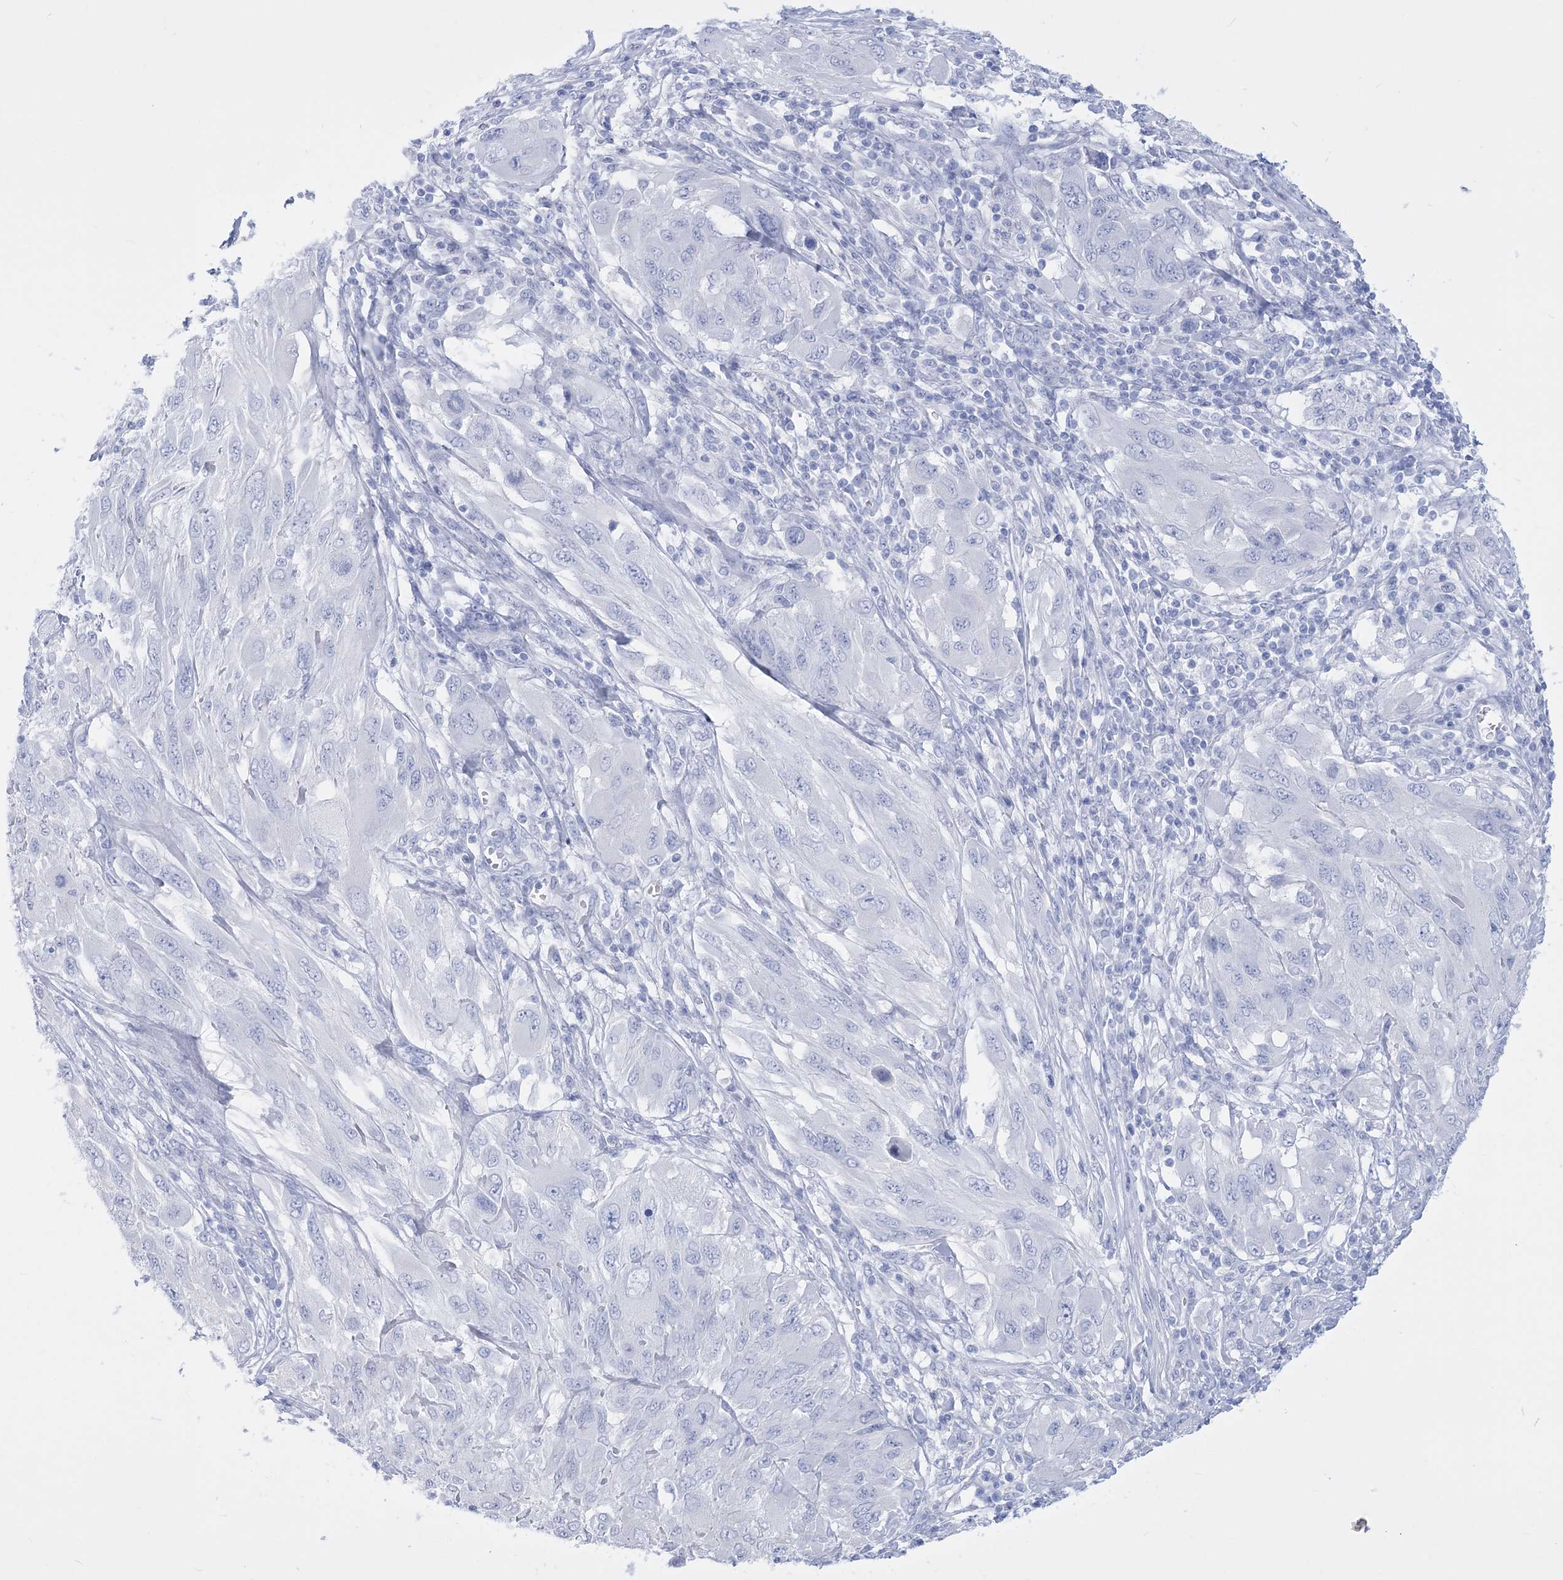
{"staining": {"intensity": "negative", "quantity": "none", "location": "none"}, "tissue": "melanoma", "cell_type": "Tumor cells", "image_type": "cancer", "snomed": [{"axis": "morphology", "description": "Malignant melanoma, NOS"}, {"axis": "topography", "description": "Skin"}], "caption": "A photomicrograph of human melanoma is negative for staining in tumor cells.", "gene": "WDR74", "patient": {"sex": "female", "age": 91}}